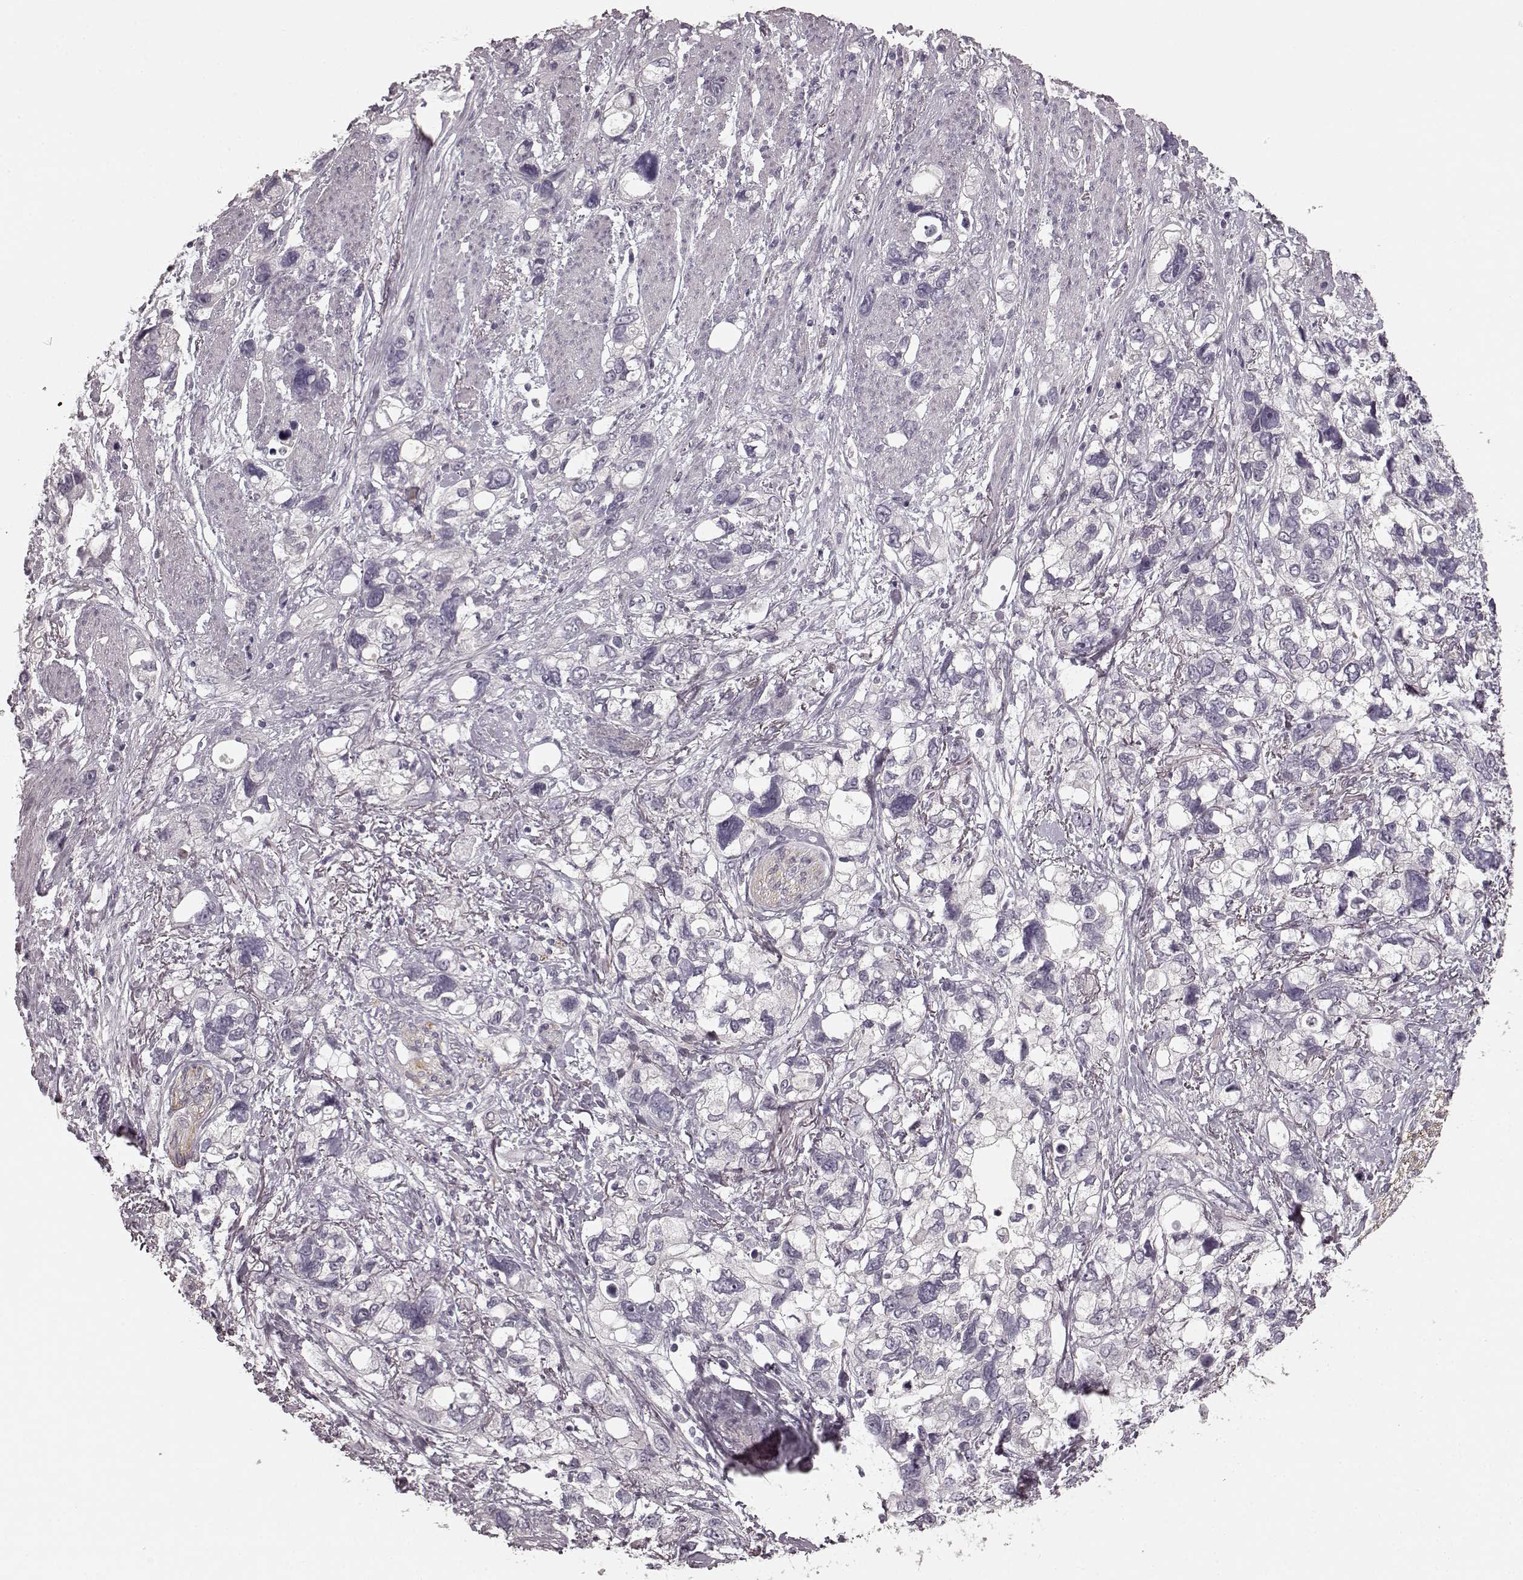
{"staining": {"intensity": "negative", "quantity": "none", "location": "none"}, "tissue": "stomach cancer", "cell_type": "Tumor cells", "image_type": "cancer", "snomed": [{"axis": "morphology", "description": "Adenocarcinoma, NOS"}, {"axis": "topography", "description": "Stomach, upper"}], "caption": "DAB immunohistochemical staining of human stomach adenocarcinoma reveals no significant staining in tumor cells.", "gene": "PRKCE", "patient": {"sex": "female", "age": 81}}